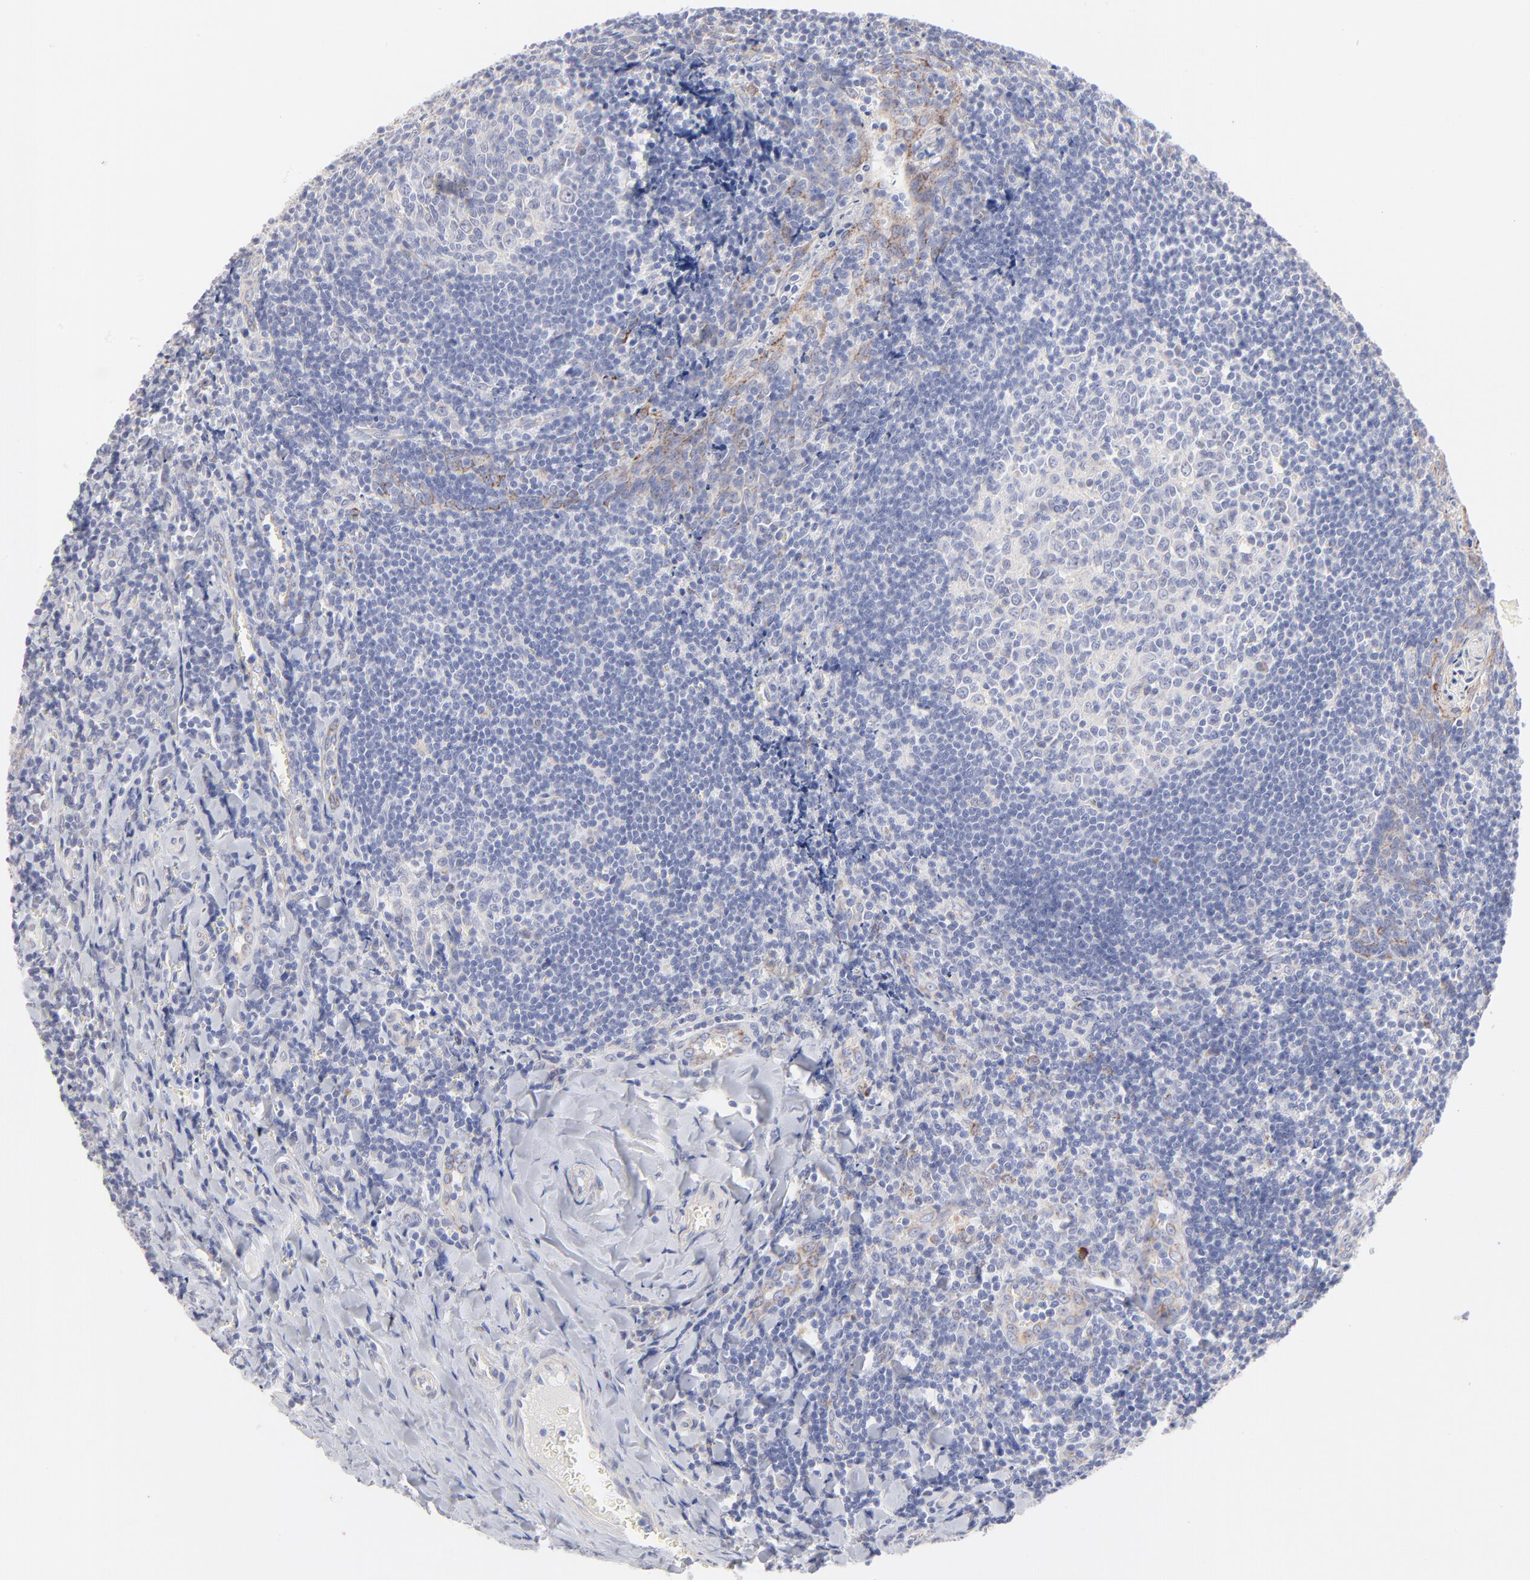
{"staining": {"intensity": "negative", "quantity": "none", "location": "none"}, "tissue": "tonsil", "cell_type": "Germinal center cells", "image_type": "normal", "snomed": [{"axis": "morphology", "description": "Normal tissue, NOS"}, {"axis": "topography", "description": "Tonsil"}], "caption": "This micrograph is of normal tonsil stained with immunohistochemistry (IHC) to label a protein in brown with the nuclei are counter-stained blue. There is no expression in germinal center cells.", "gene": "TST", "patient": {"sex": "male", "age": 20}}